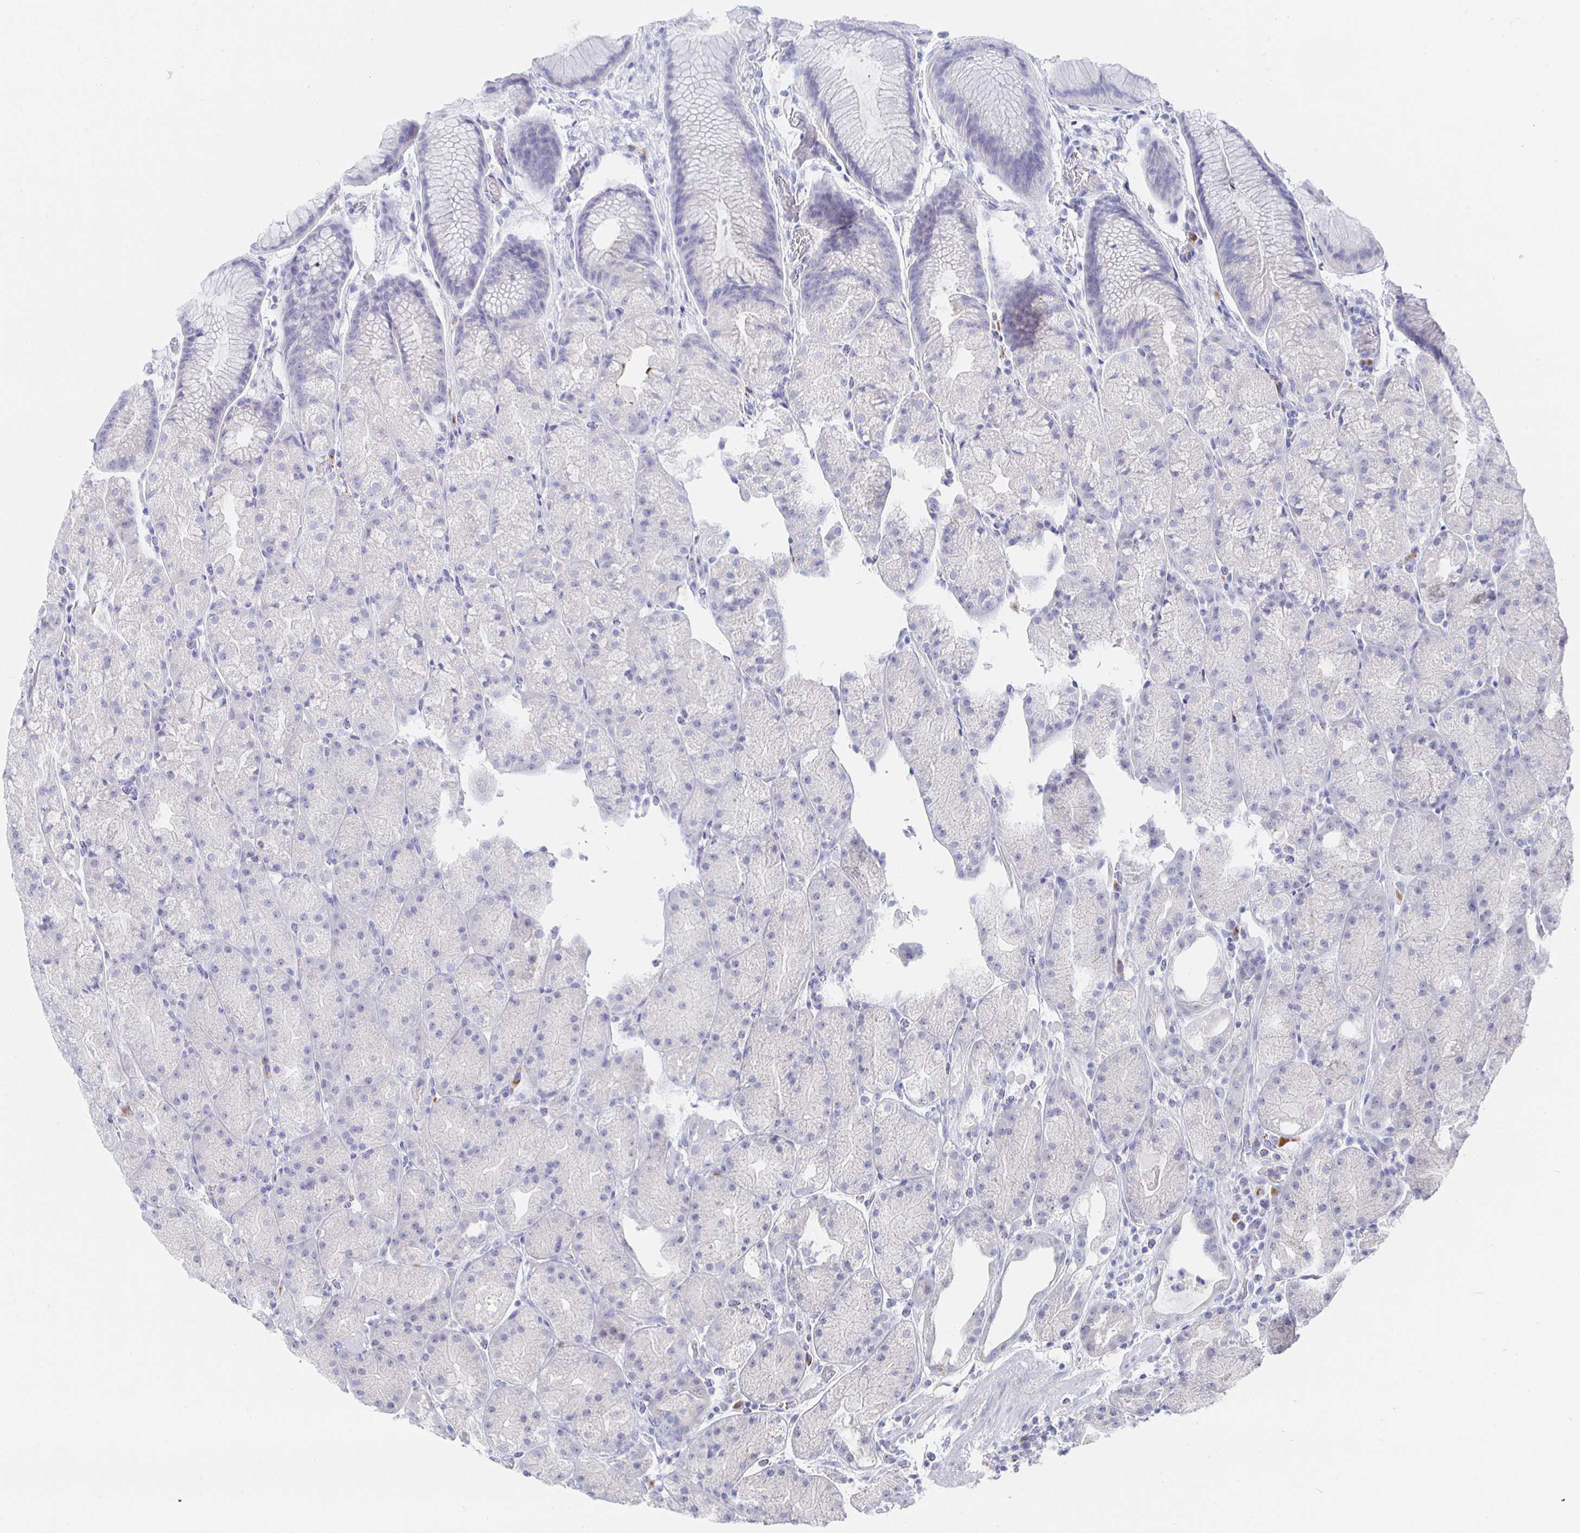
{"staining": {"intensity": "negative", "quantity": "none", "location": "none"}, "tissue": "stomach", "cell_type": "Glandular cells", "image_type": "normal", "snomed": [{"axis": "morphology", "description": "Normal tissue, NOS"}, {"axis": "topography", "description": "Stomach, upper"}, {"axis": "topography", "description": "Stomach"}], "caption": "Immunohistochemistry (IHC) of unremarkable stomach demonstrates no expression in glandular cells. Brightfield microscopy of immunohistochemistry (IHC) stained with DAB (3,3'-diaminobenzidine) (brown) and hematoxylin (blue), captured at high magnification.", "gene": "LRRC23", "patient": {"sex": "male", "age": 48}}